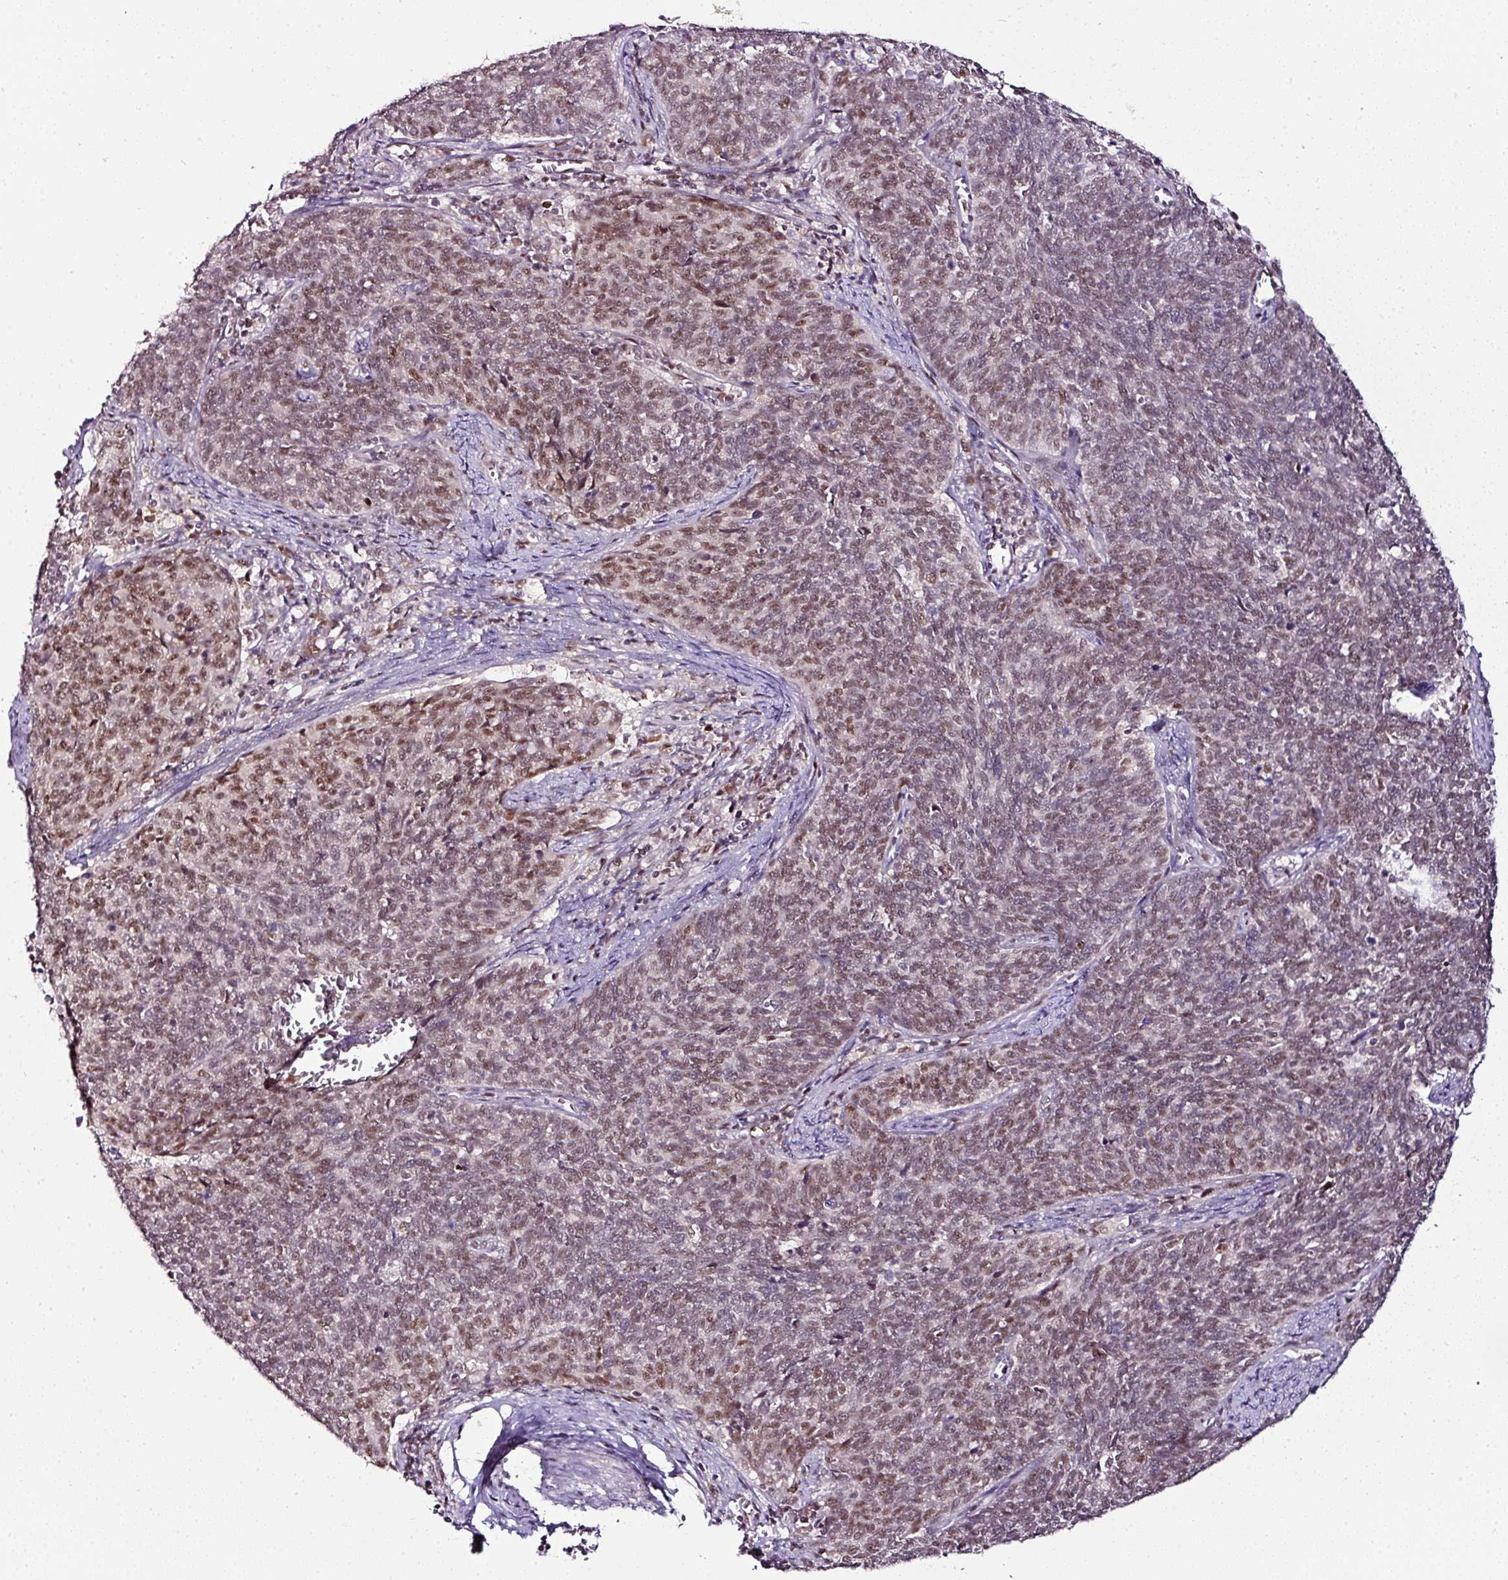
{"staining": {"intensity": "moderate", "quantity": ">75%", "location": "nuclear"}, "tissue": "cervical cancer", "cell_type": "Tumor cells", "image_type": "cancer", "snomed": [{"axis": "morphology", "description": "Squamous cell carcinoma, NOS"}, {"axis": "topography", "description": "Cervix"}], "caption": "Protein analysis of cervical cancer (squamous cell carcinoma) tissue exhibits moderate nuclear expression in approximately >75% of tumor cells.", "gene": "KLF16", "patient": {"sex": "female", "age": 39}}